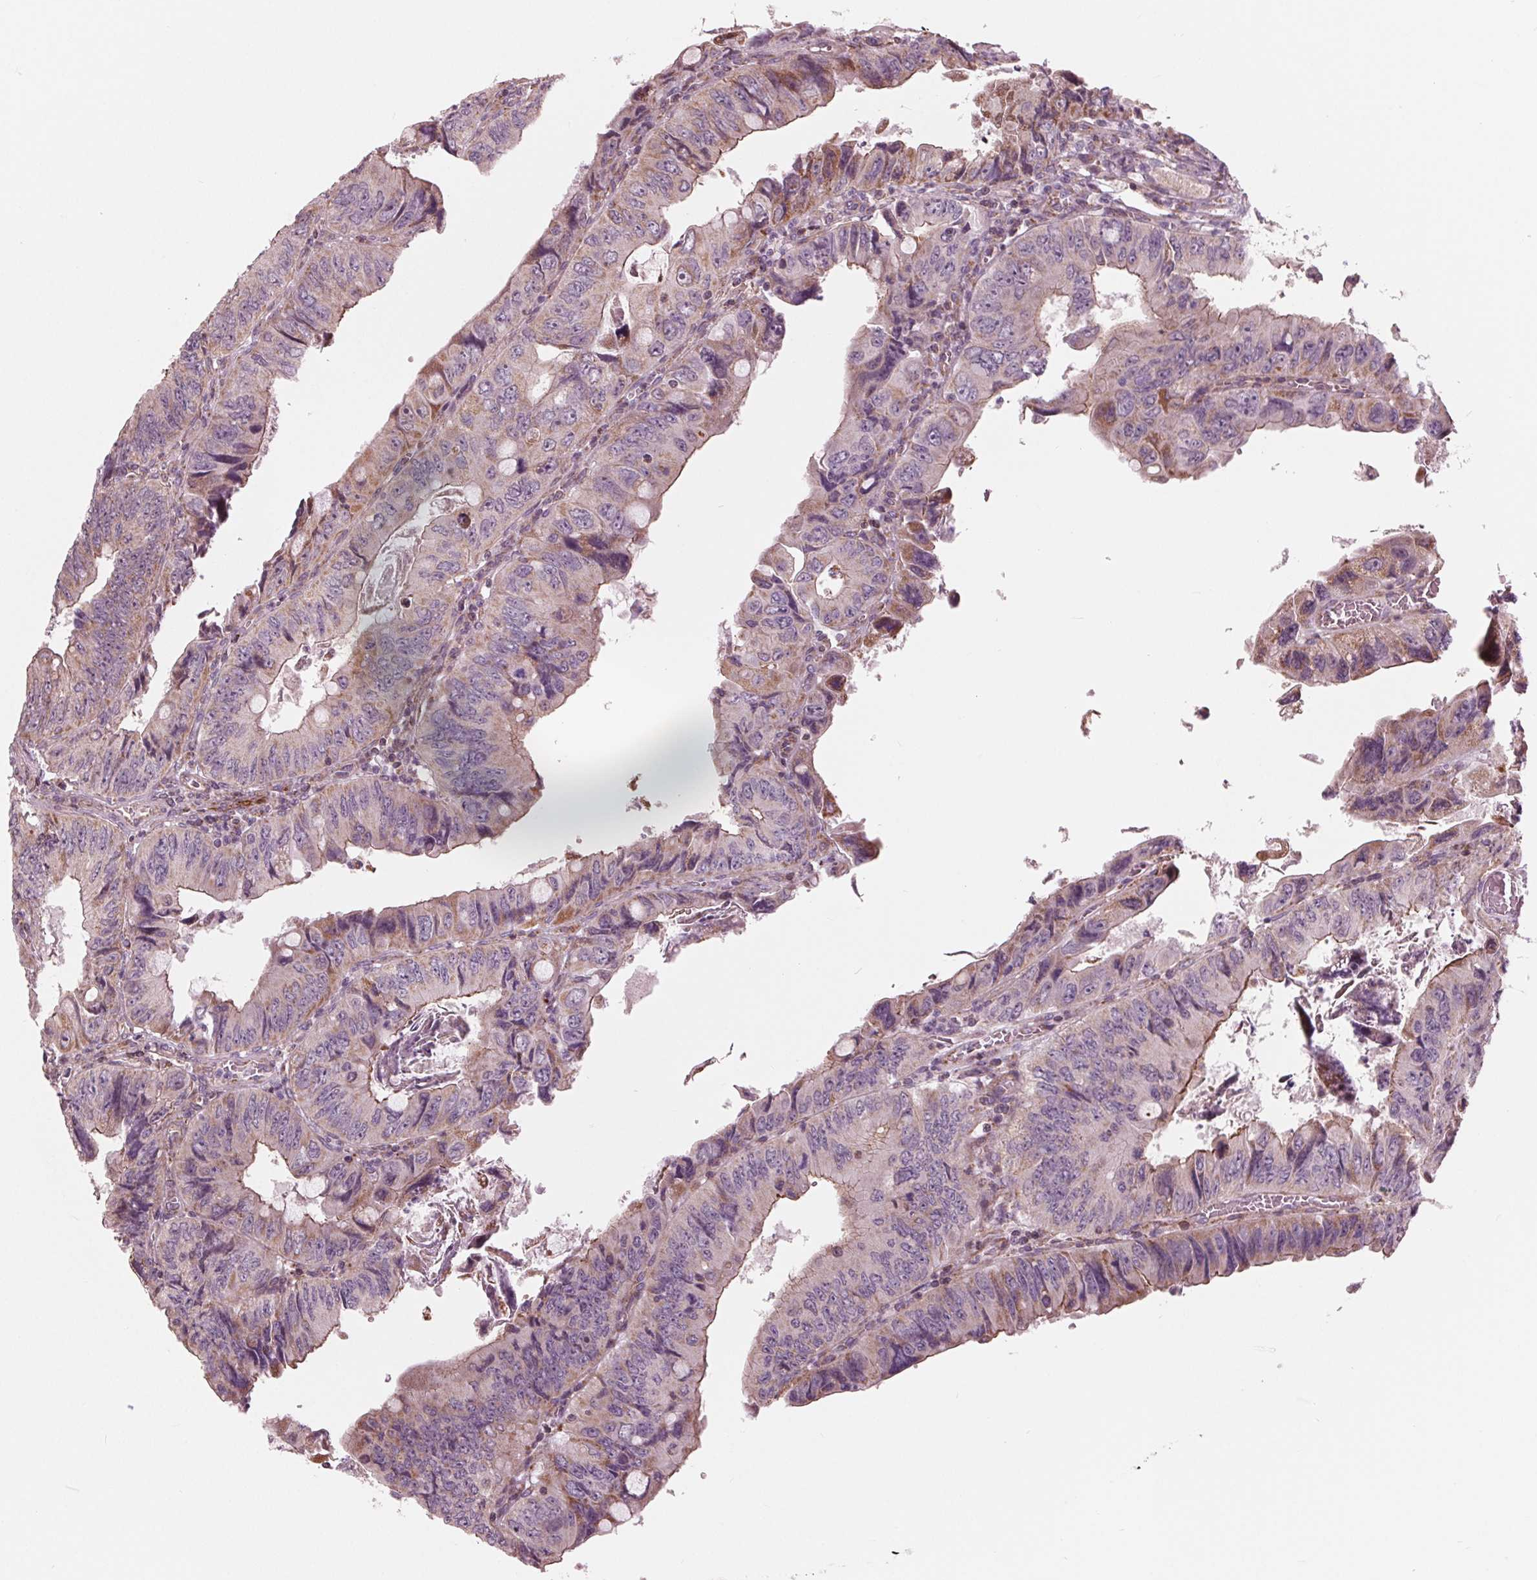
{"staining": {"intensity": "moderate", "quantity": "25%-75%", "location": "cytoplasmic/membranous"}, "tissue": "colorectal cancer", "cell_type": "Tumor cells", "image_type": "cancer", "snomed": [{"axis": "morphology", "description": "Adenocarcinoma, NOS"}, {"axis": "topography", "description": "Colon"}], "caption": "Human colorectal cancer (adenocarcinoma) stained with a brown dye reveals moderate cytoplasmic/membranous positive staining in approximately 25%-75% of tumor cells.", "gene": "DCAF4L2", "patient": {"sex": "female", "age": 84}}